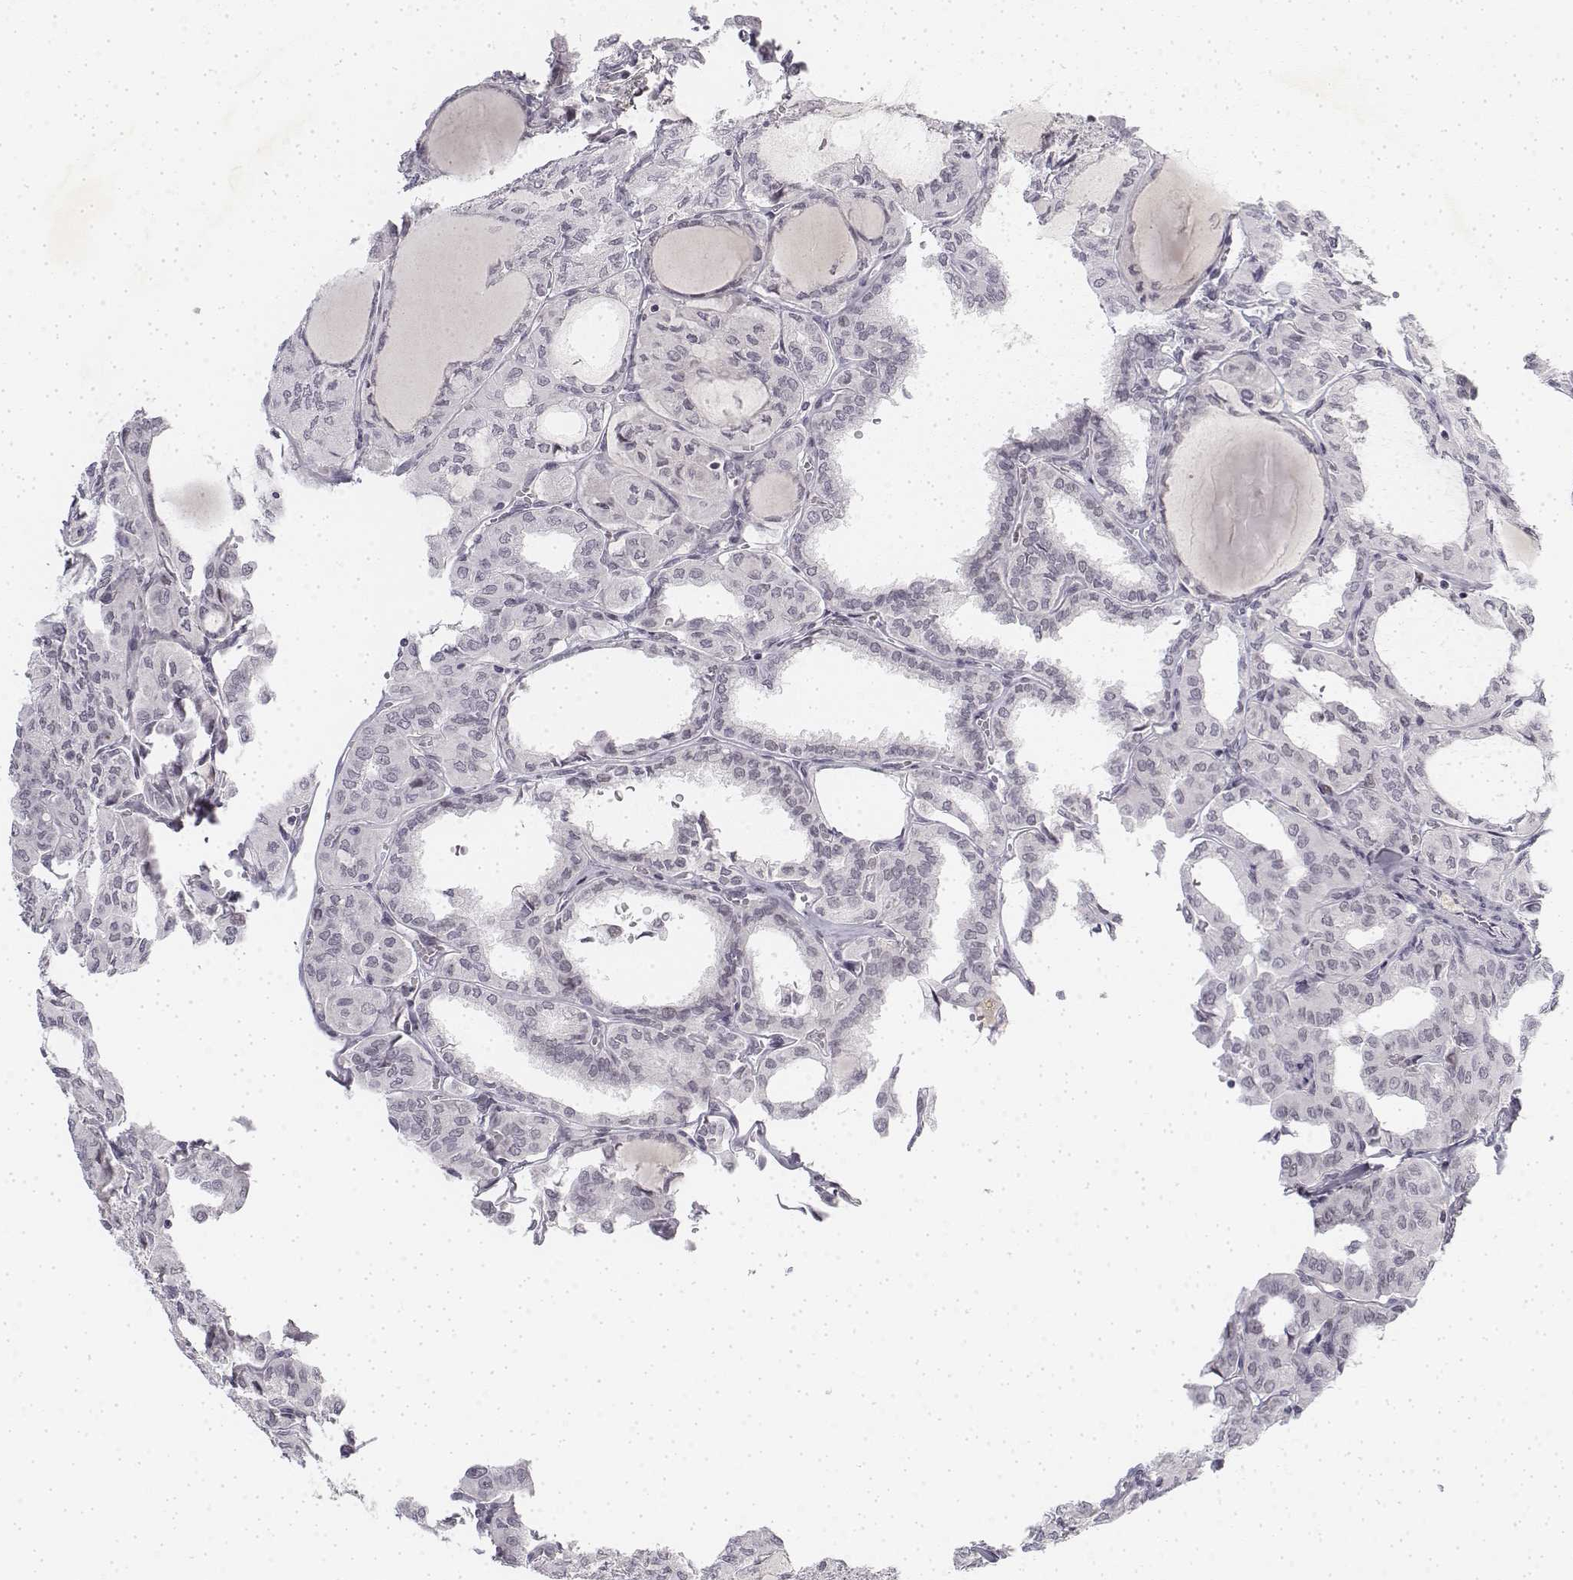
{"staining": {"intensity": "negative", "quantity": "none", "location": "none"}, "tissue": "thyroid cancer", "cell_type": "Tumor cells", "image_type": "cancer", "snomed": [{"axis": "morphology", "description": "Papillary adenocarcinoma, NOS"}, {"axis": "topography", "description": "Thyroid gland"}], "caption": "Immunohistochemistry (IHC) of human thyroid cancer (papillary adenocarcinoma) demonstrates no expression in tumor cells.", "gene": "KRT84", "patient": {"sex": "male", "age": 20}}